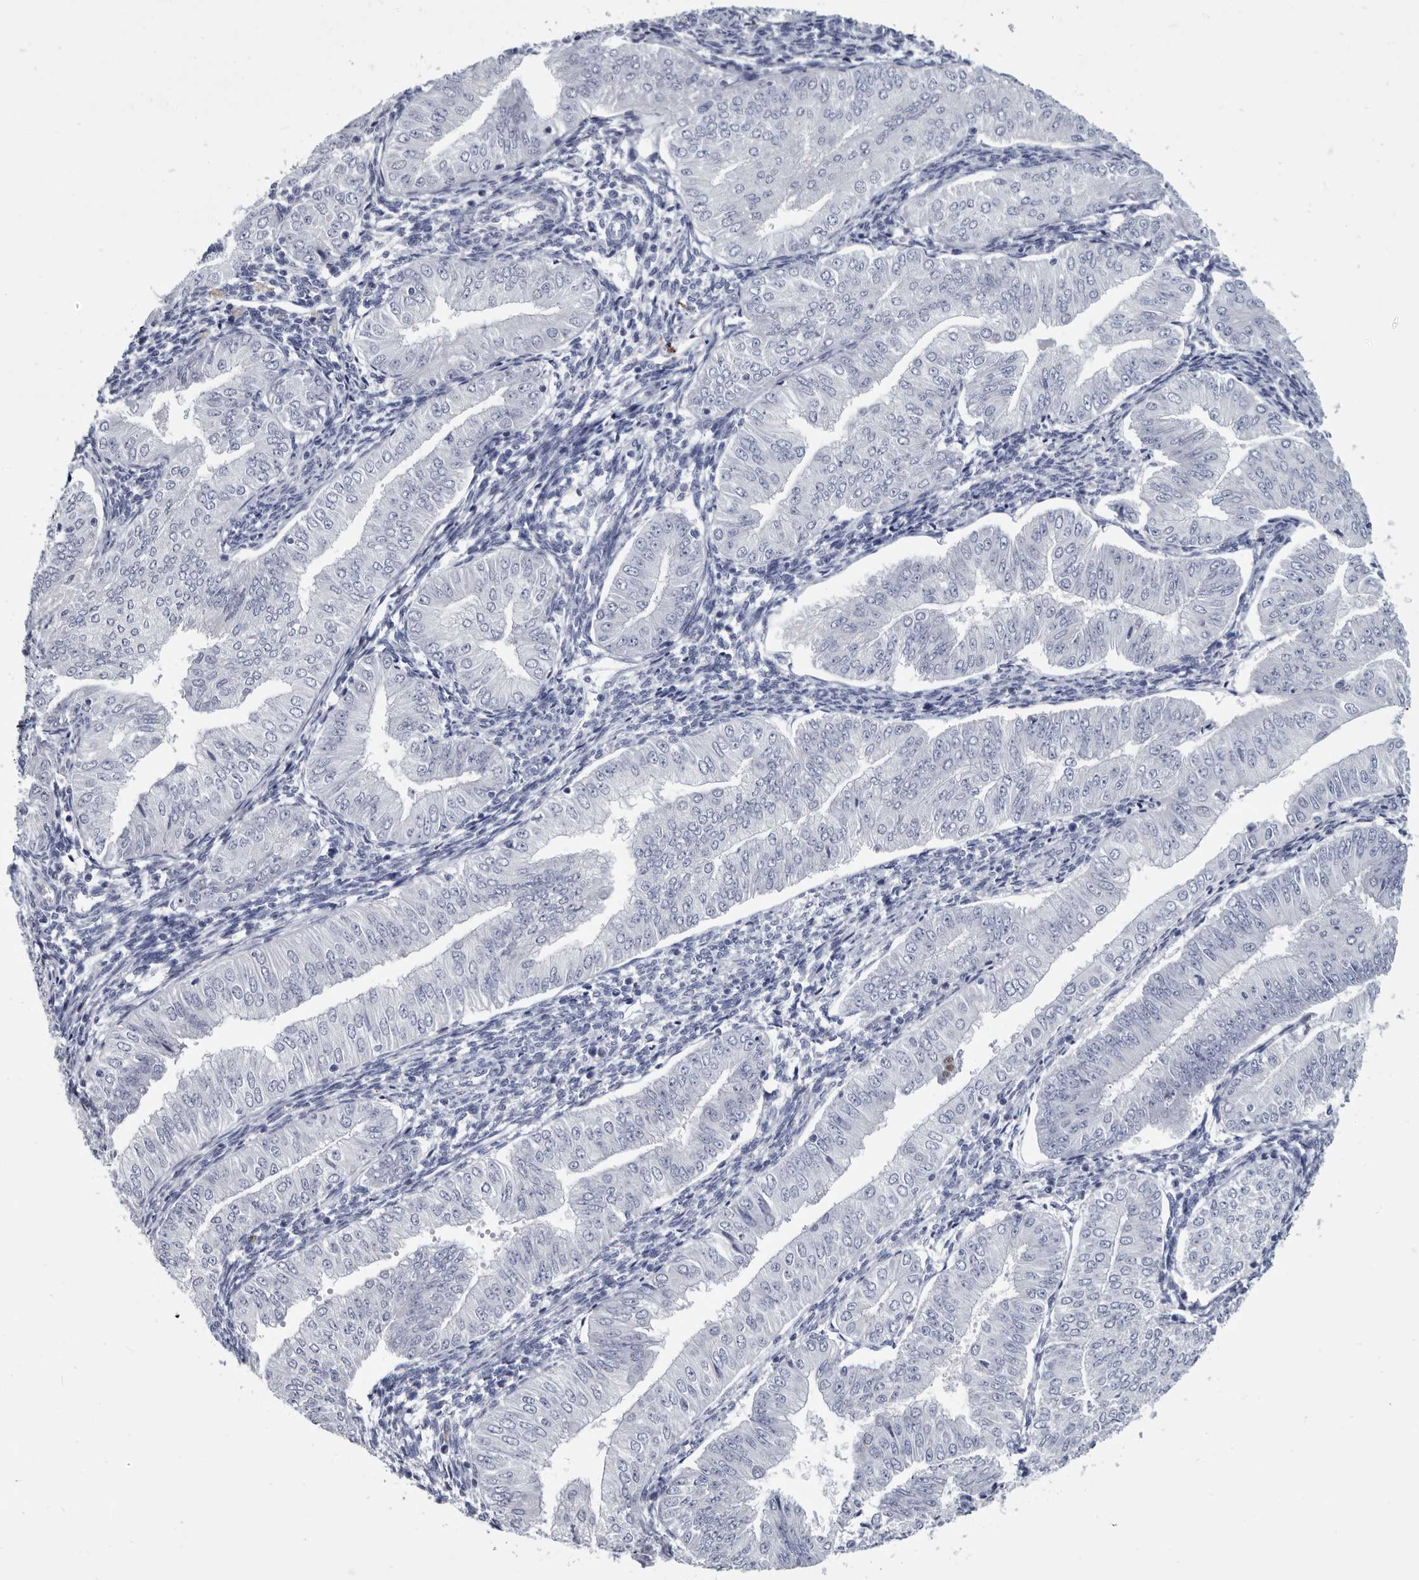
{"staining": {"intensity": "negative", "quantity": "none", "location": "none"}, "tissue": "endometrial cancer", "cell_type": "Tumor cells", "image_type": "cancer", "snomed": [{"axis": "morphology", "description": "Normal tissue, NOS"}, {"axis": "morphology", "description": "Adenocarcinoma, NOS"}, {"axis": "topography", "description": "Endometrium"}], "caption": "Human endometrial adenocarcinoma stained for a protein using immunohistochemistry (IHC) exhibits no staining in tumor cells.", "gene": "WRAP73", "patient": {"sex": "female", "age": 53}}